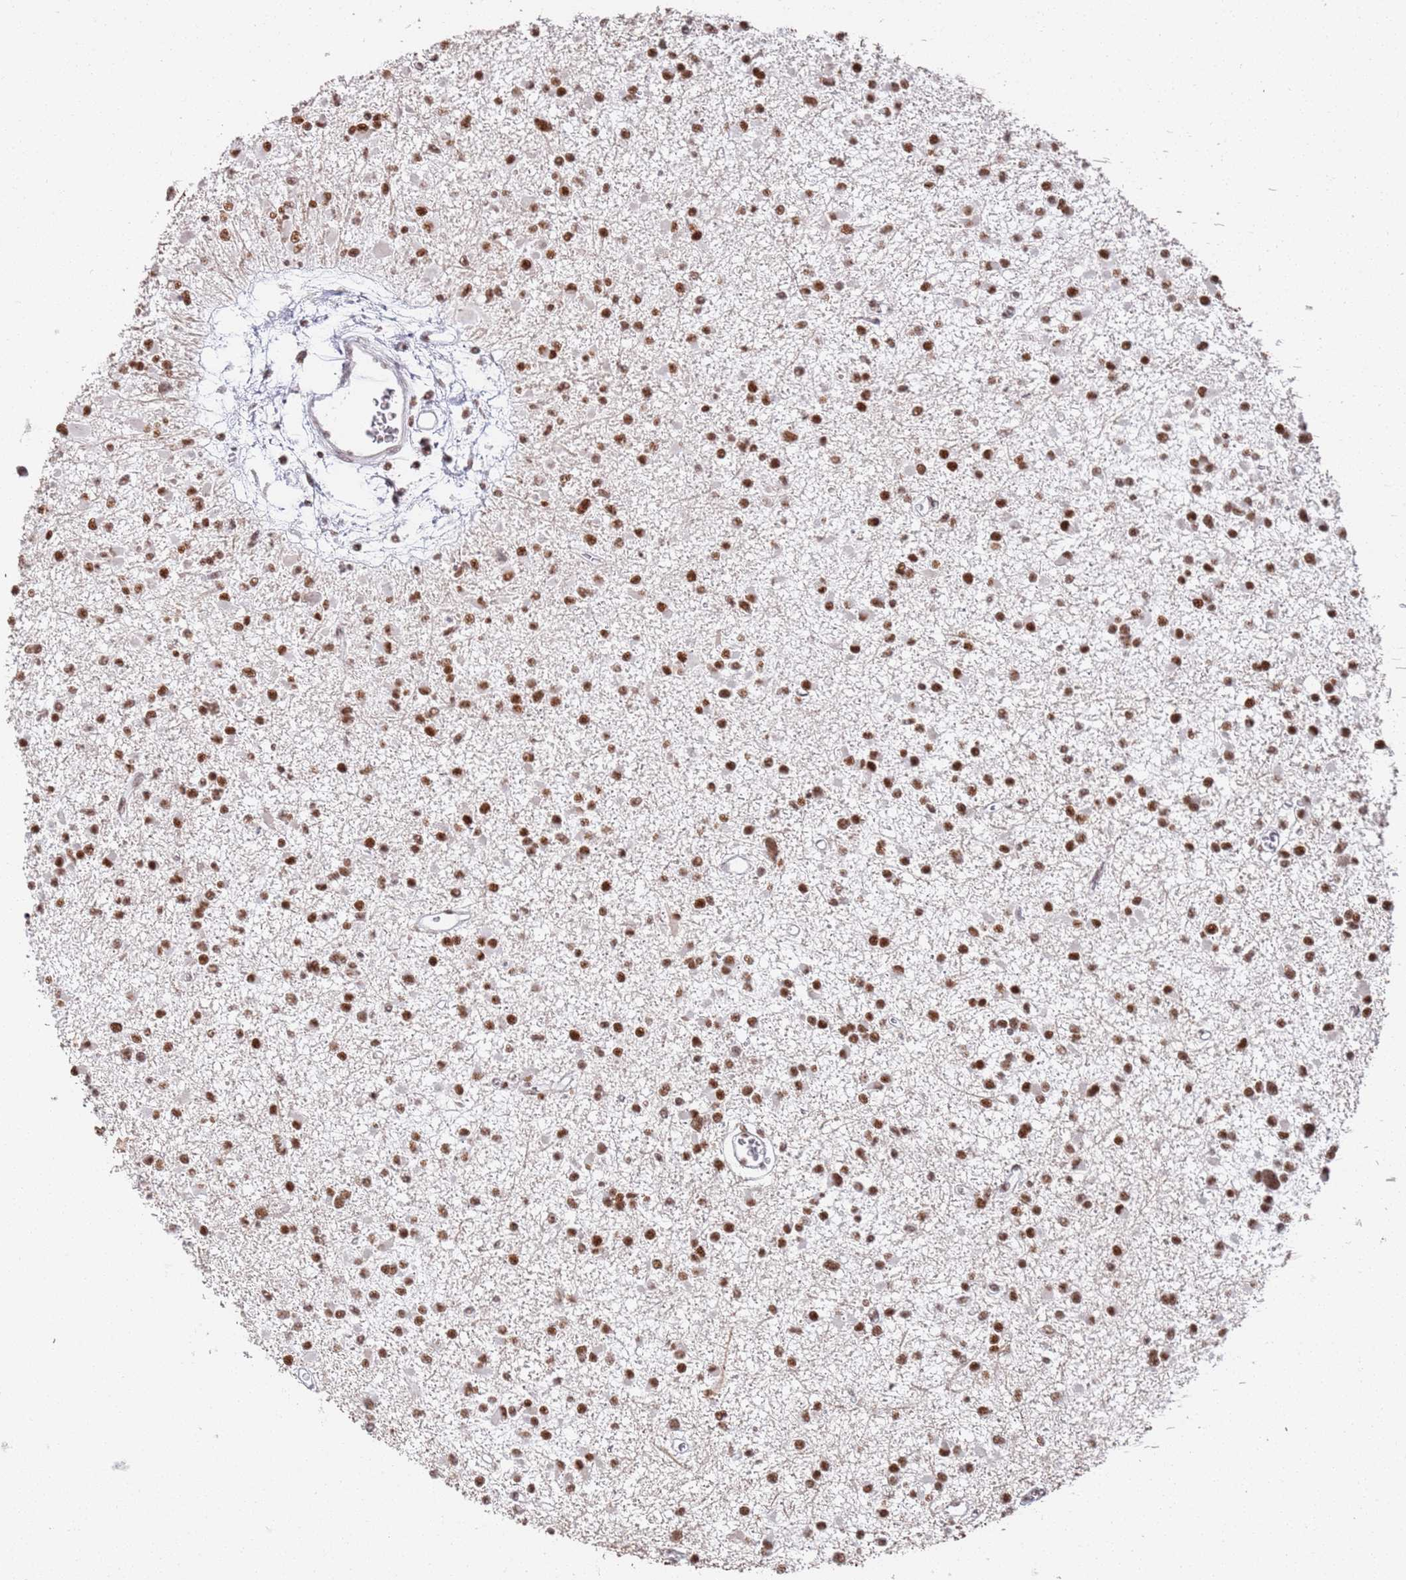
{"staining": {"intensity": "strong", "quantity": ">75%", "location": "nuclear"}, "tissue": "glioma", "cell_type": "Tumor cells", "image_type": "cancer", "snomed": [{"axis": "morphology", "description": "Glioma, malignant, Low grade"}, {"axis": "topography", "description": "Brain"}], "caption": "Malignant low-grade glioma tissue reveals strong nuclear positivity in approximately >75% of tumor cells, visualized by immunohistochemistry.", "gene": "AKAP8L", "patient": {"sex": "female", "age": 22}}